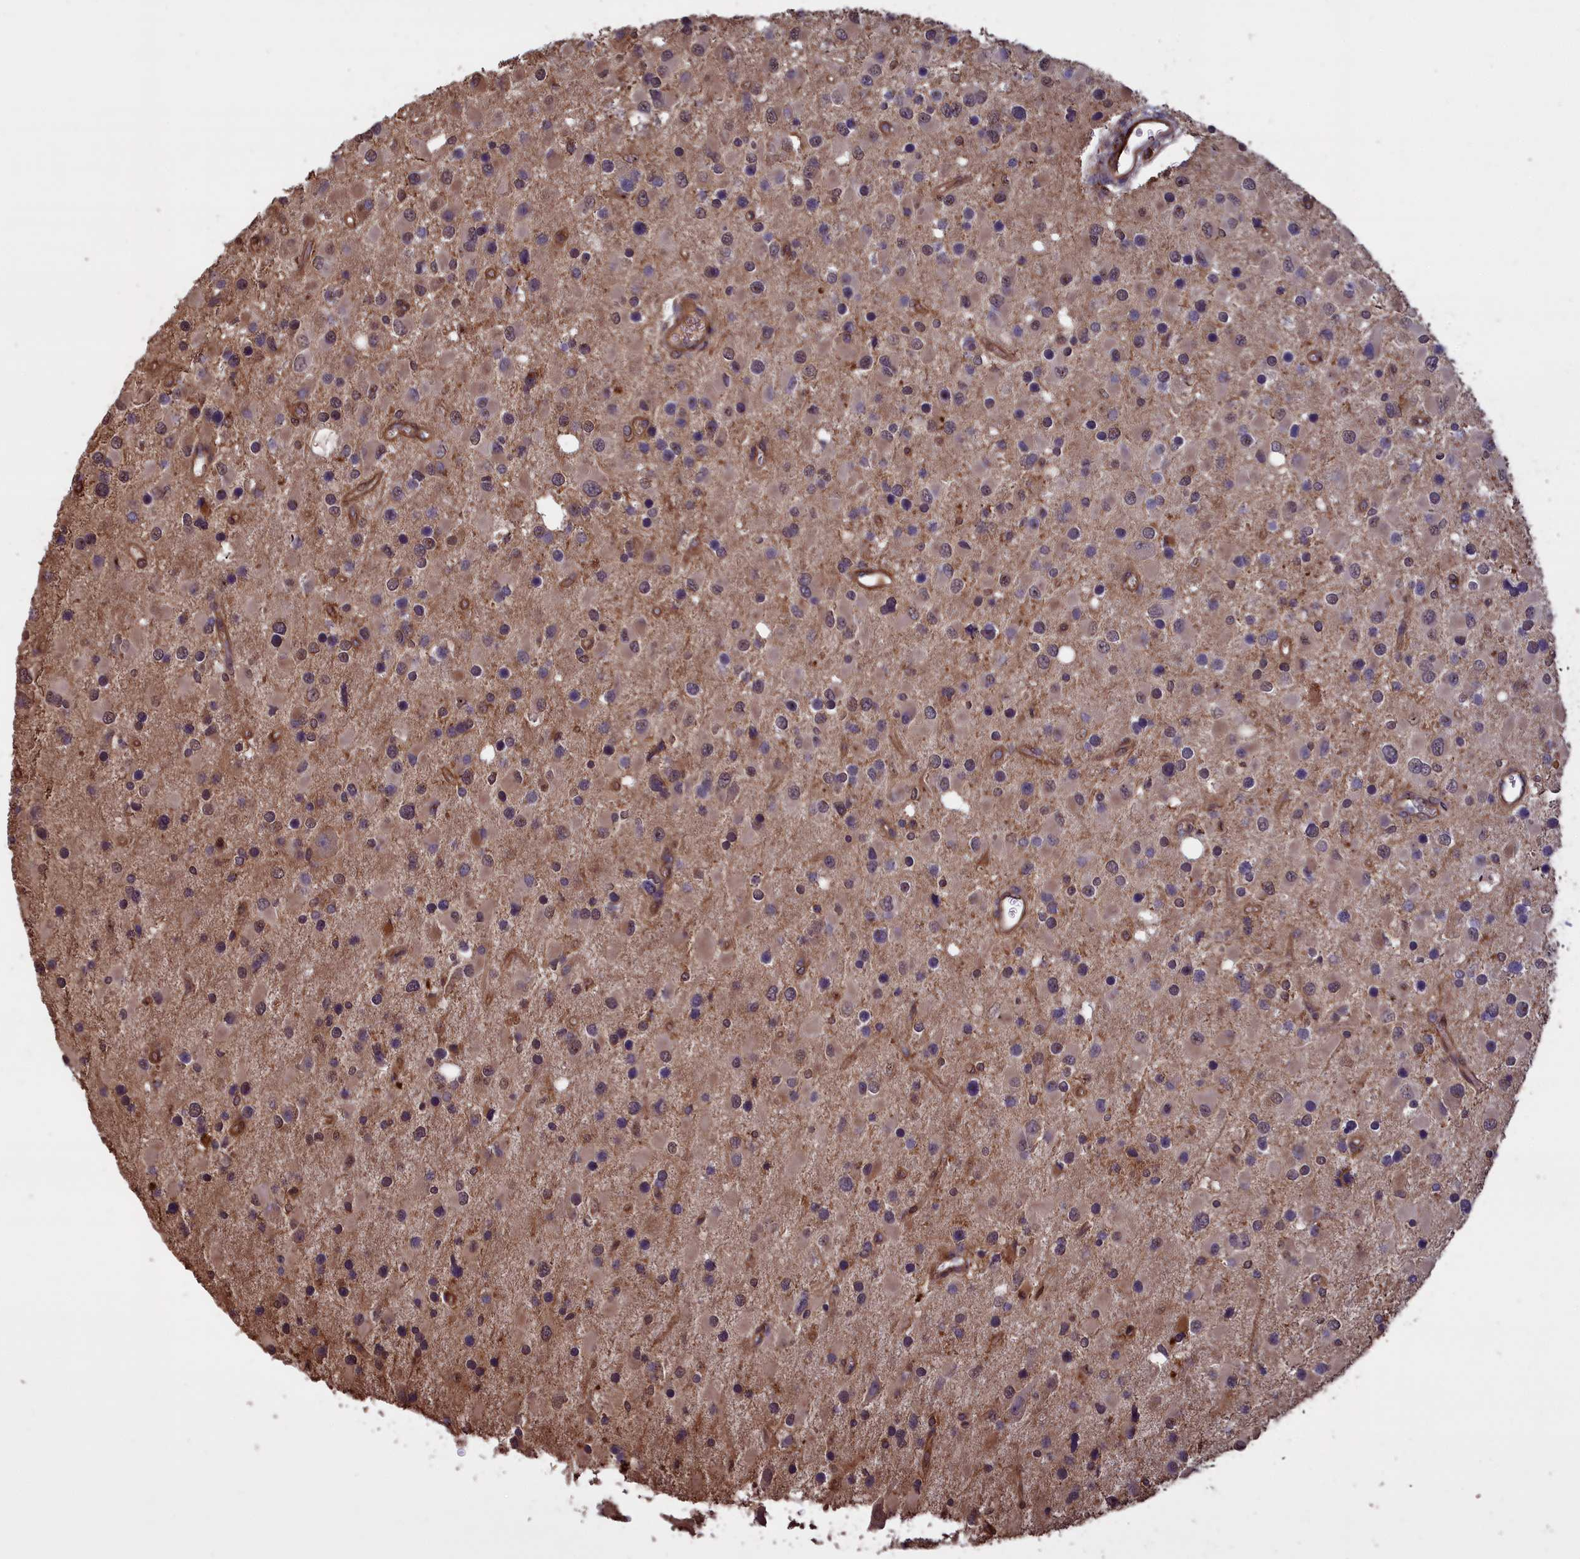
{"staining": {"intensity": "moderate", "quantity": "<25%", "location": "cytoplasmic/membranous,nuclear"}, "tissue": "glioma", "cell_type": "Tumor cells", "image_type": "cancer", "snomed": [{"axis": "morphology", "description": "Glioma, malignant, High grade"}, {"axis": "topography", "description": "Brain"}], "caption": "This micrograph reveals IHC staining of malignant glioma (high-grade), with low moderate cytoplasmic/membranous and nuclear staining in about <25% of tumor cells.", "gene": "ATP6V0A2", "patient": {"sex": "male", "age": 53}}